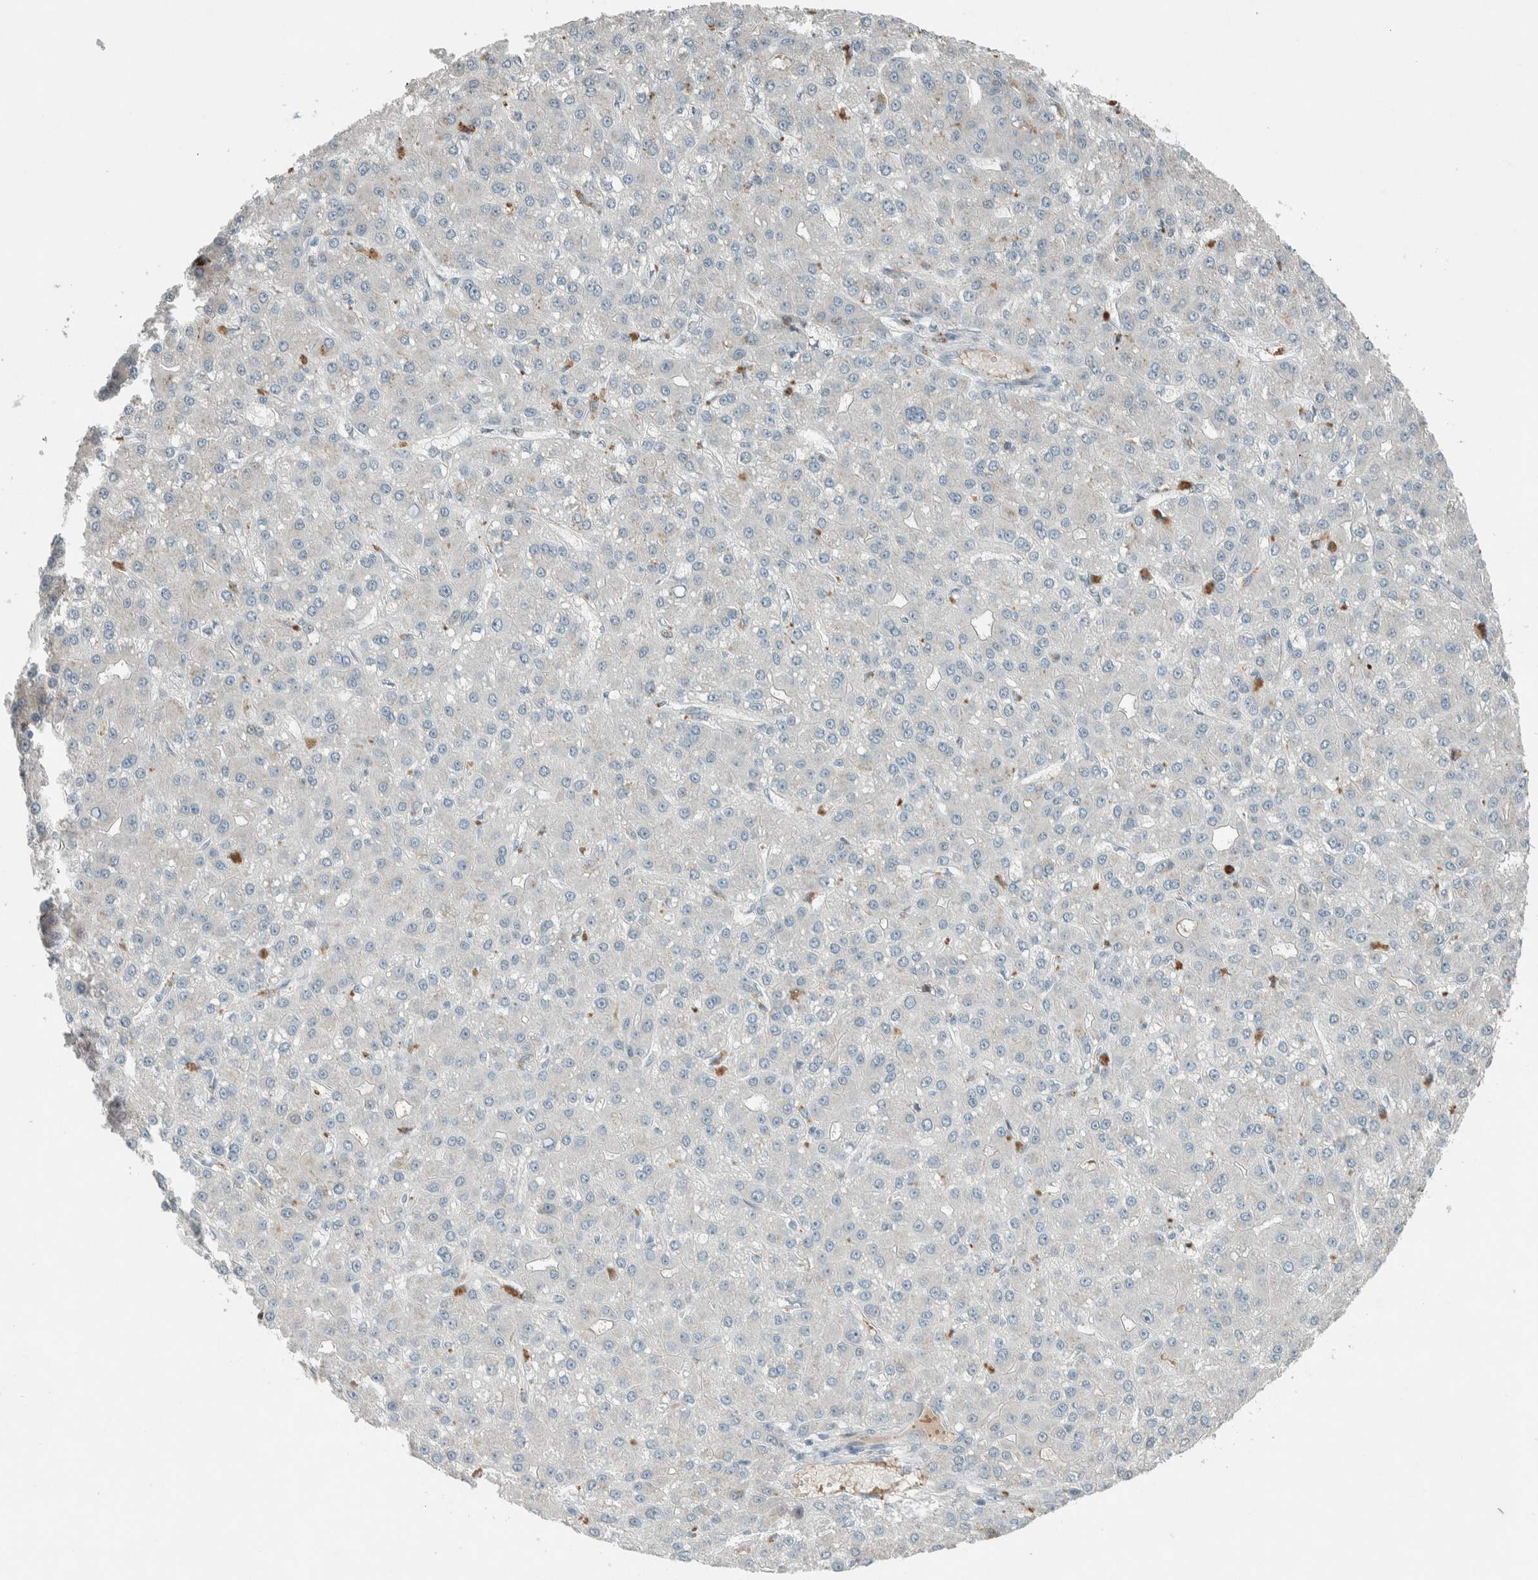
{"staining": {"intensity": "moderate", "quantity": "<25%", "location": "cytoplasmic/membranous"}, "tissue": "liver cancer", "cell_type": "Tumor cells", "image_type": "cancer", "snomed": [{"axis": "morphology", "description": "Carcinoma, Hepatocellular, NOS"}, {"axis": "topography", "description": "Liver"}], "caption": "The photomicrograph shows immunohistochemical staining of hepatocellular carcinoma (liver). There is moderate cytoplasmic/membranous expression is appreciated in about <25% of tumor cells.", "gene": "CERCAM", "patient": {"sex": "male", "age": 67}}